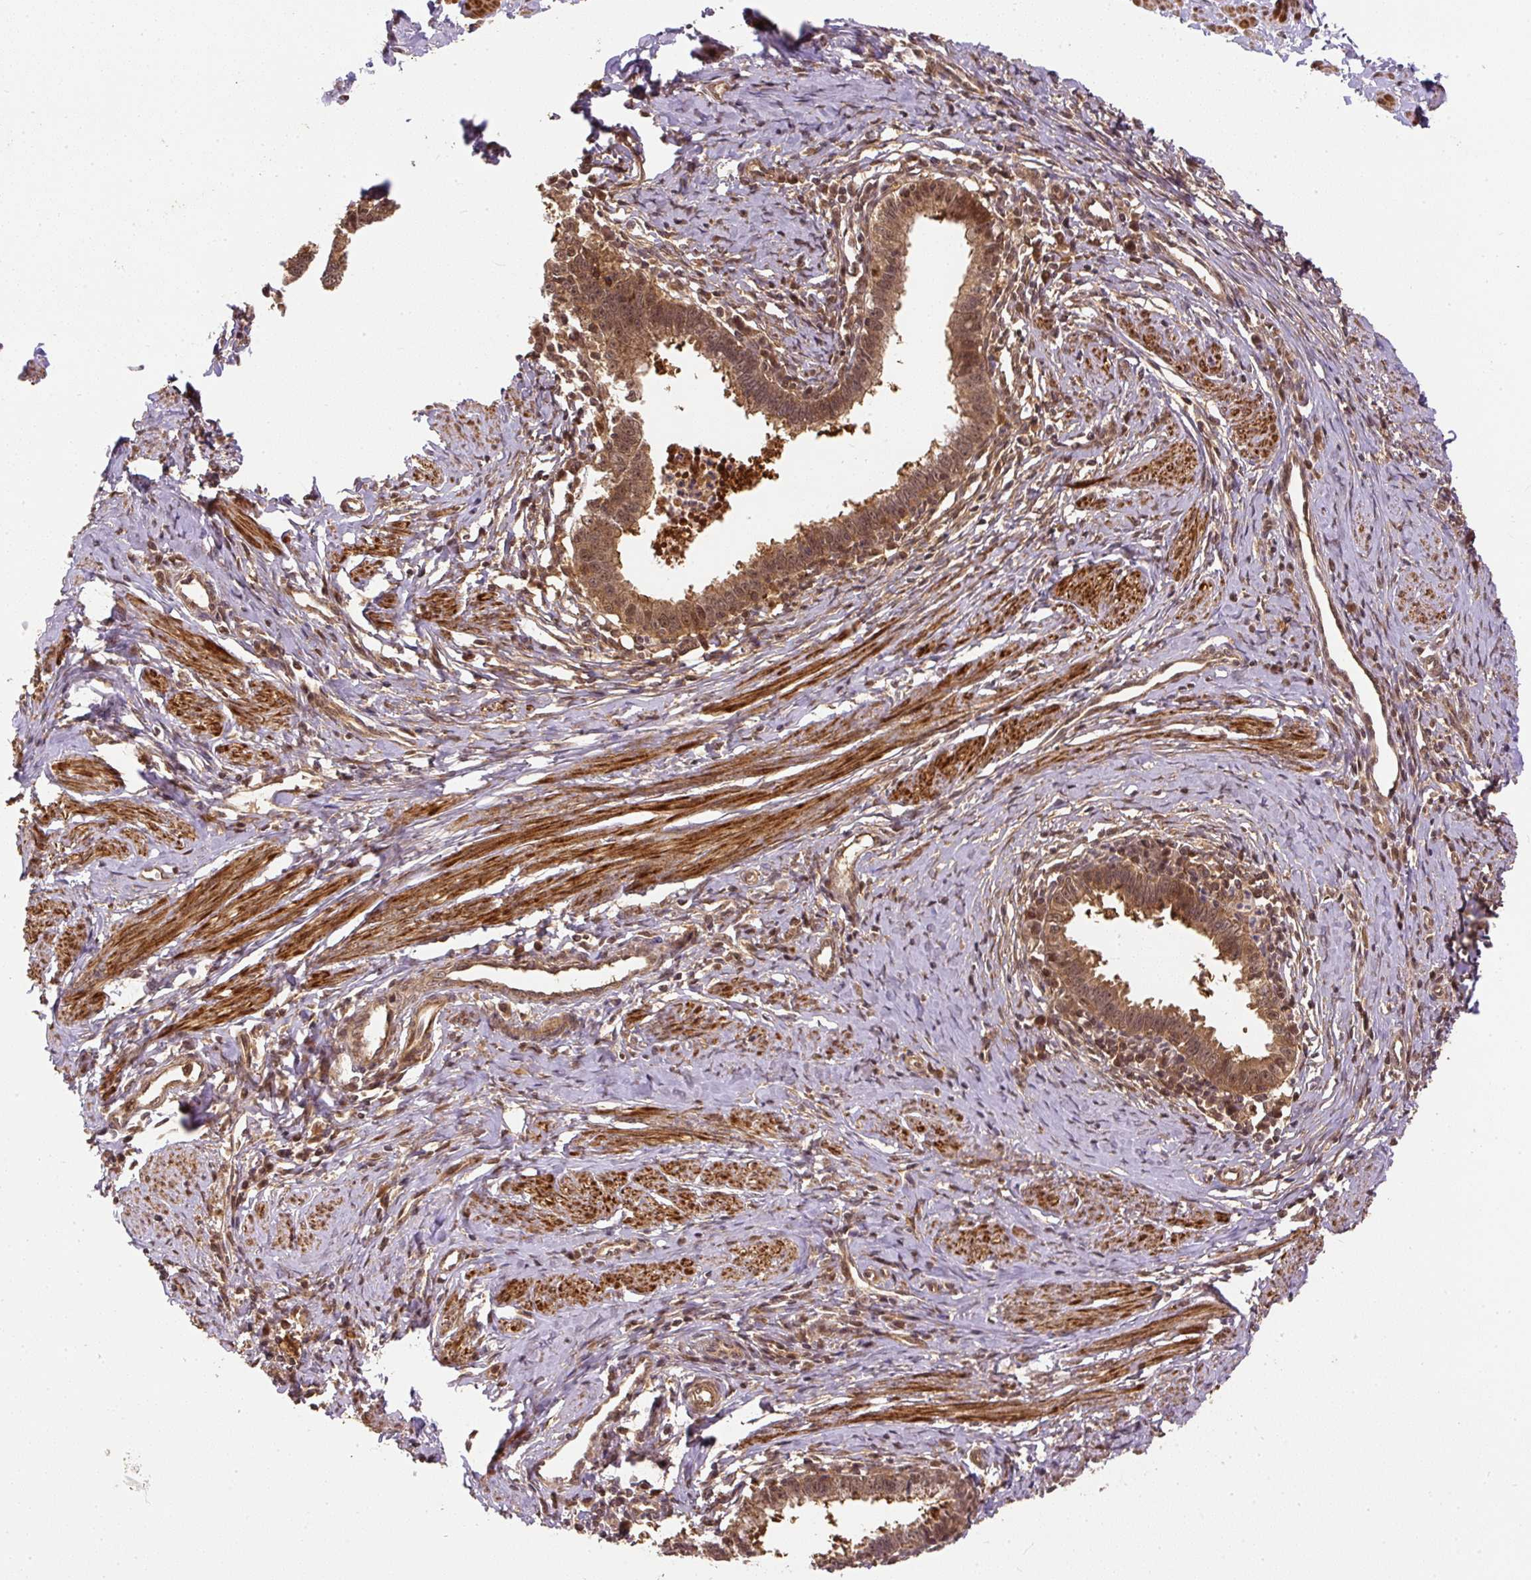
{"staining": {"intensity": "moderate", "quantity": ">75%", "location": "cytoplasmic/membranous,nuclear"}, "tissue": "cervical cancer", "cell_type": "Tumor cells", "image_type": "cancer", "snomed": [{"axis": "morphology", "description": "Adenocarcinoma, NOS"}, {"axis": "topography", "description": "Cervix"}], "caption": "About >75% of tumor cells in human cervical cancer (adenocarcinoma) display moderate cytoplasmic/membranous and nuclear protein positivity as visualized by brown immunohistochemical staining.", "gene": "PSMD1", "patient": {"sex": "female", "age": 36}}